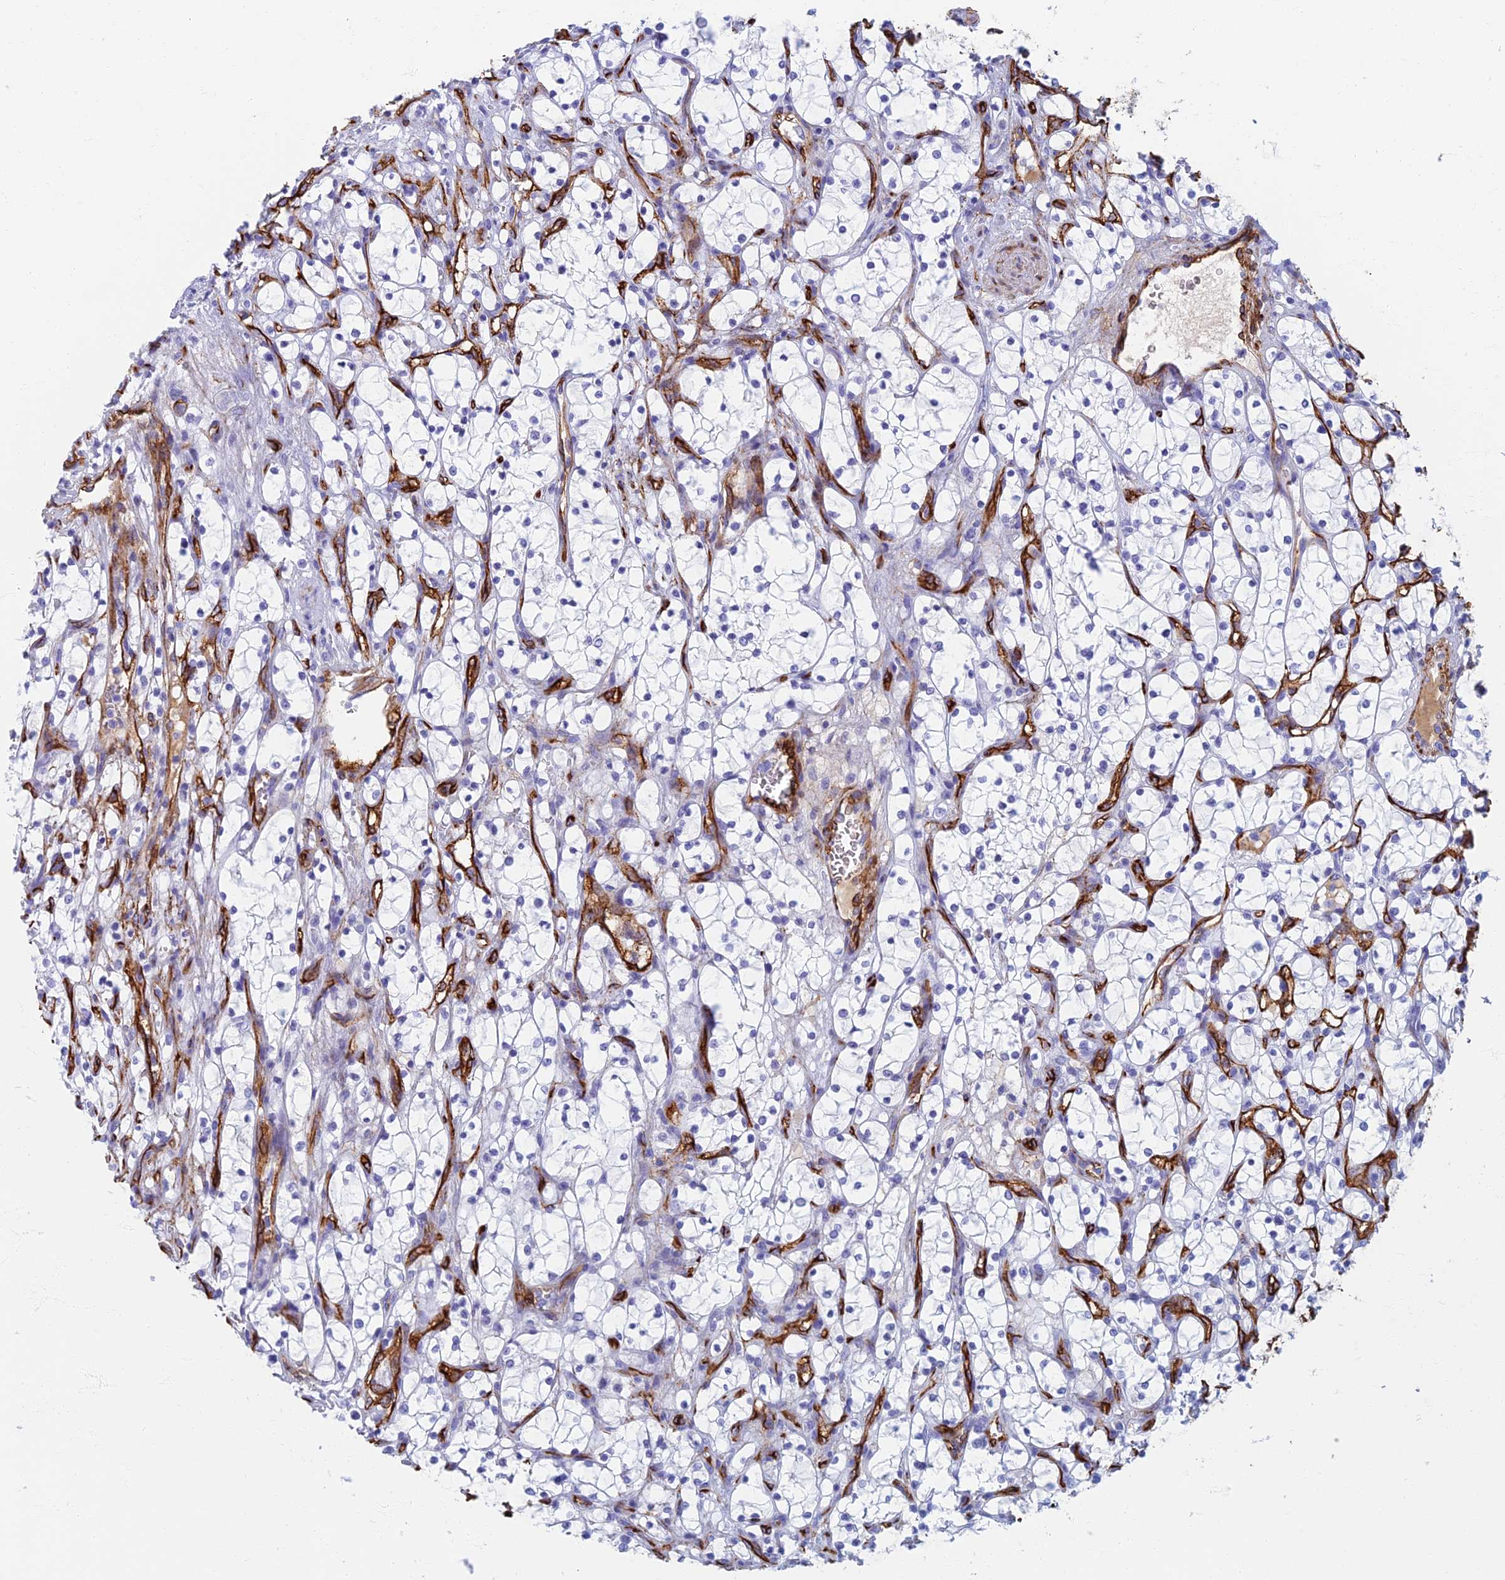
{"staining": {"intensity": "negative", "quantity": "none", "location": "none"}, "tissue": "renal cancer", "cell_type": "Tumor cells", "image_type": "cancer", "snomed": [{"axis": "morphology", "description": "Adenocarcinoma, NOS"}, {"axis": "topography", "description": "Kidney"}], "caption": "A micrograph of renal cancer (adenocarcinoma) stained for a protein demonstrates no brown staining in tumor cells.", "gene": "ETFRF1", "patient": {"sex": "female", "age": 69}}